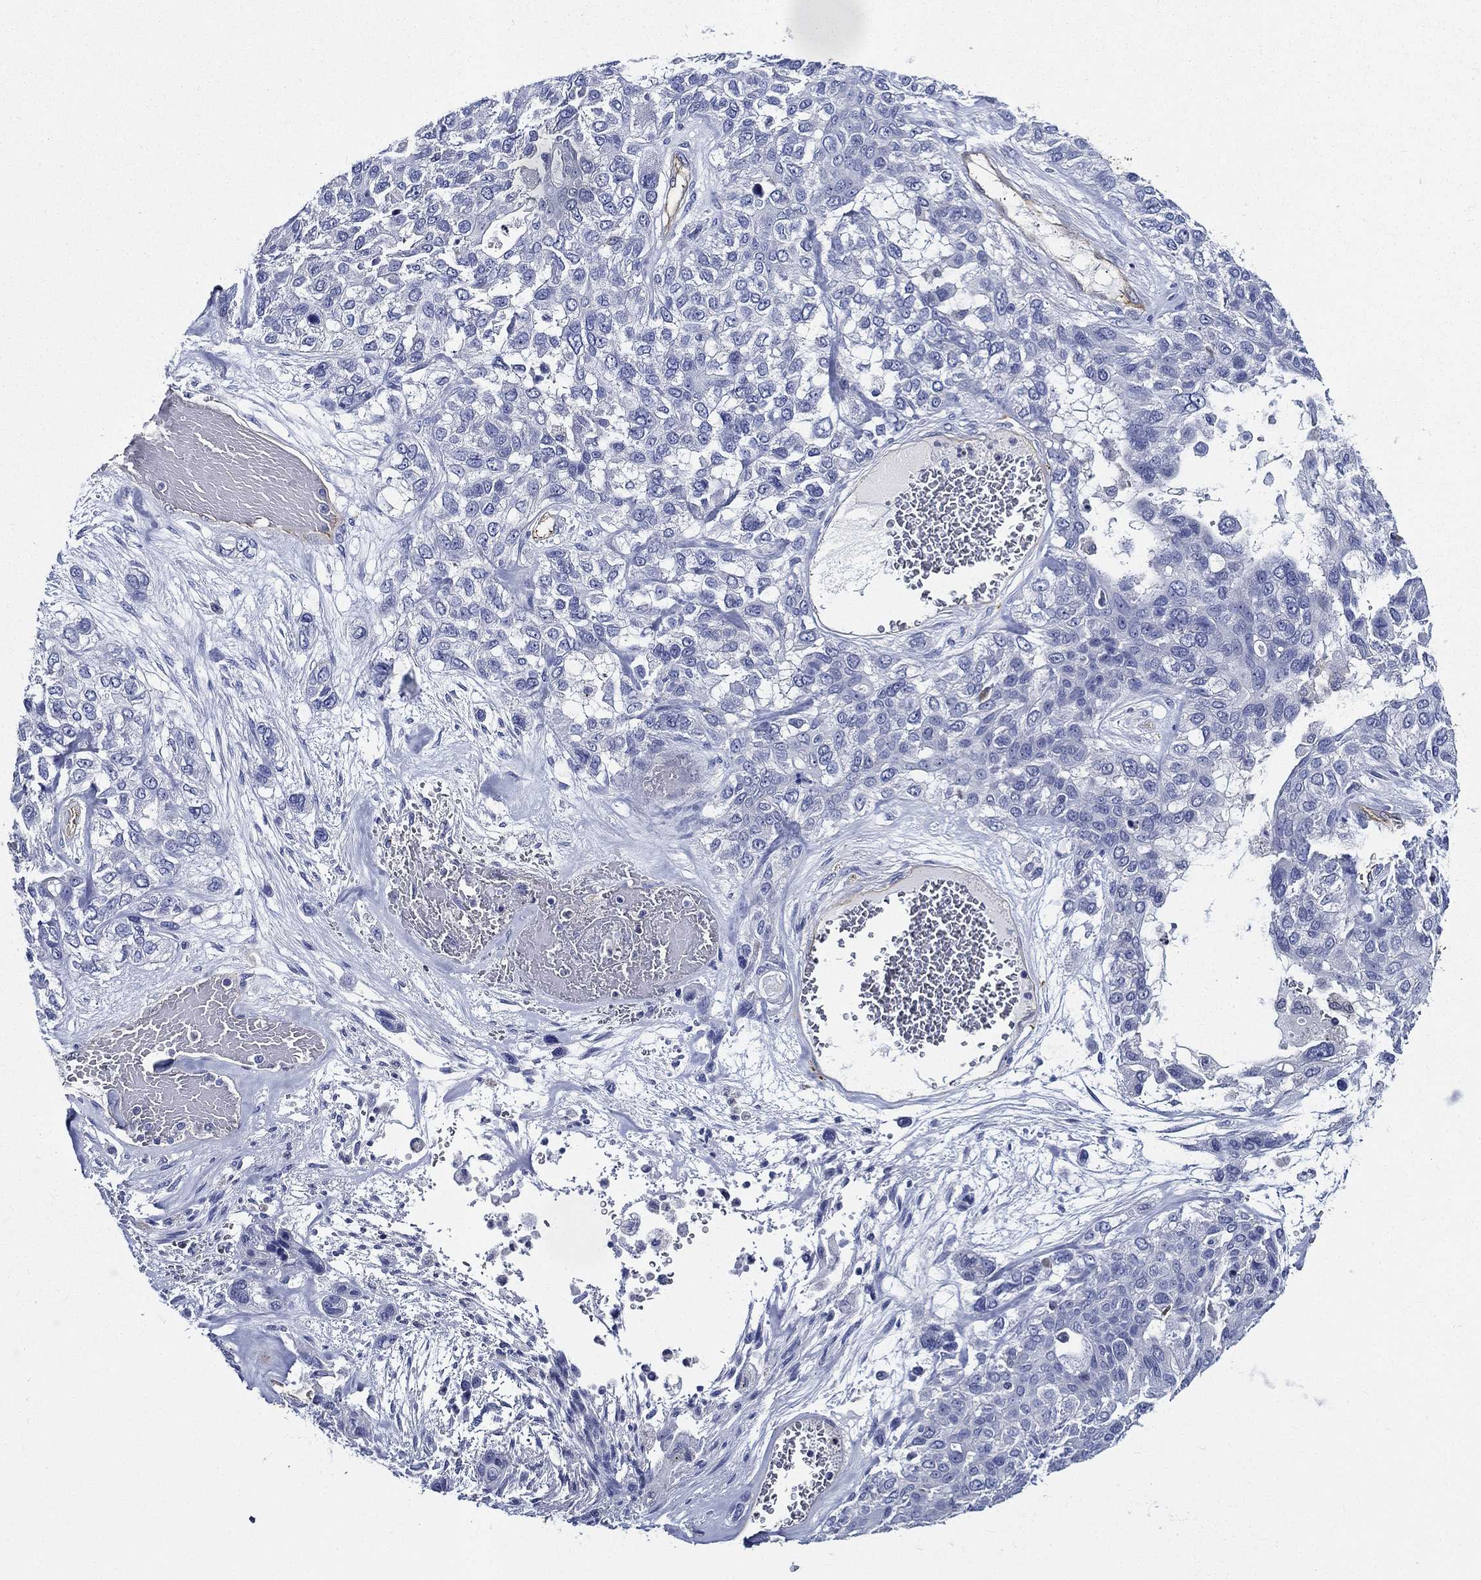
{"staining": {"intensity": "negative", "quantity": "none", "location": "none"}, "tissue": "lung cancer", "cell_type": "Tumor cells", "image_type": "cancer", "snomed": [{"axis": "morphology", "description": "Squamous cell carcinoma, NOS"}, {"axis": "topography", "description": "Lung"}], "caption": "Tumor cells are negative for brown protein staining in lung squamous cell carcinoma.", "gene": "NEDD9", "patient": {"sex": "female", "age": 70}}